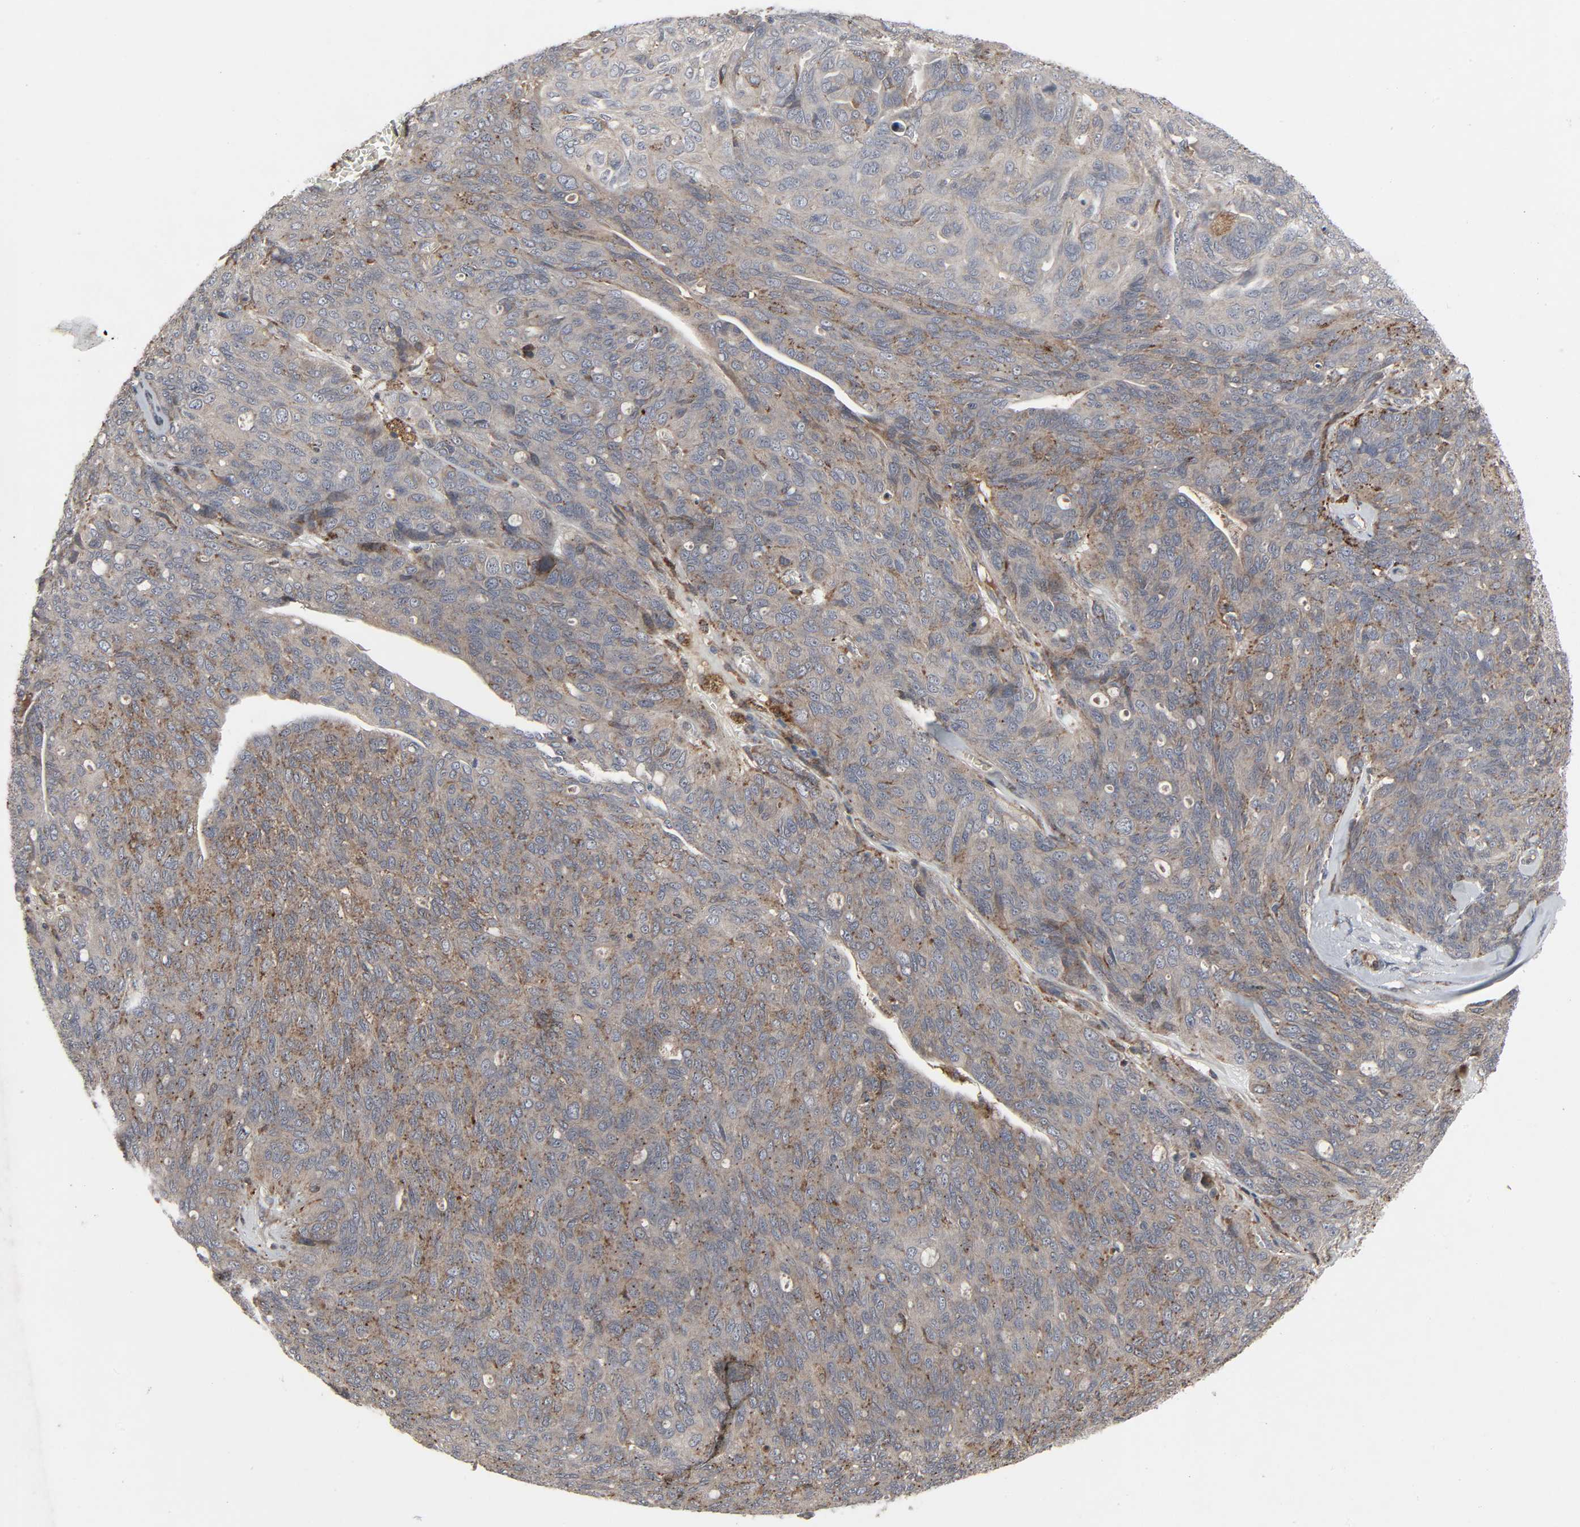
{"staining": {"intensity": "moderate", "quantity": ">75%", "location": "cytoplasmic/membranous"}, "tissue": "ovarian cancer", "cell_type": "Tumor cells", "image_type": "cancer", "snomed": [{"axis": "morphology", "description": "Carcinoma, endometroid"}, {"axis": "topography", "description": "Ovary"}], "caption": "Tumor cells demonstrate medium levels of moderate cytoplasmic/membranous staining in about >75% of cells in ovarian cancer (endometroid carcinoma).", "gene": "ADCY4", "patient": {"sex": "female", "age": 60}}